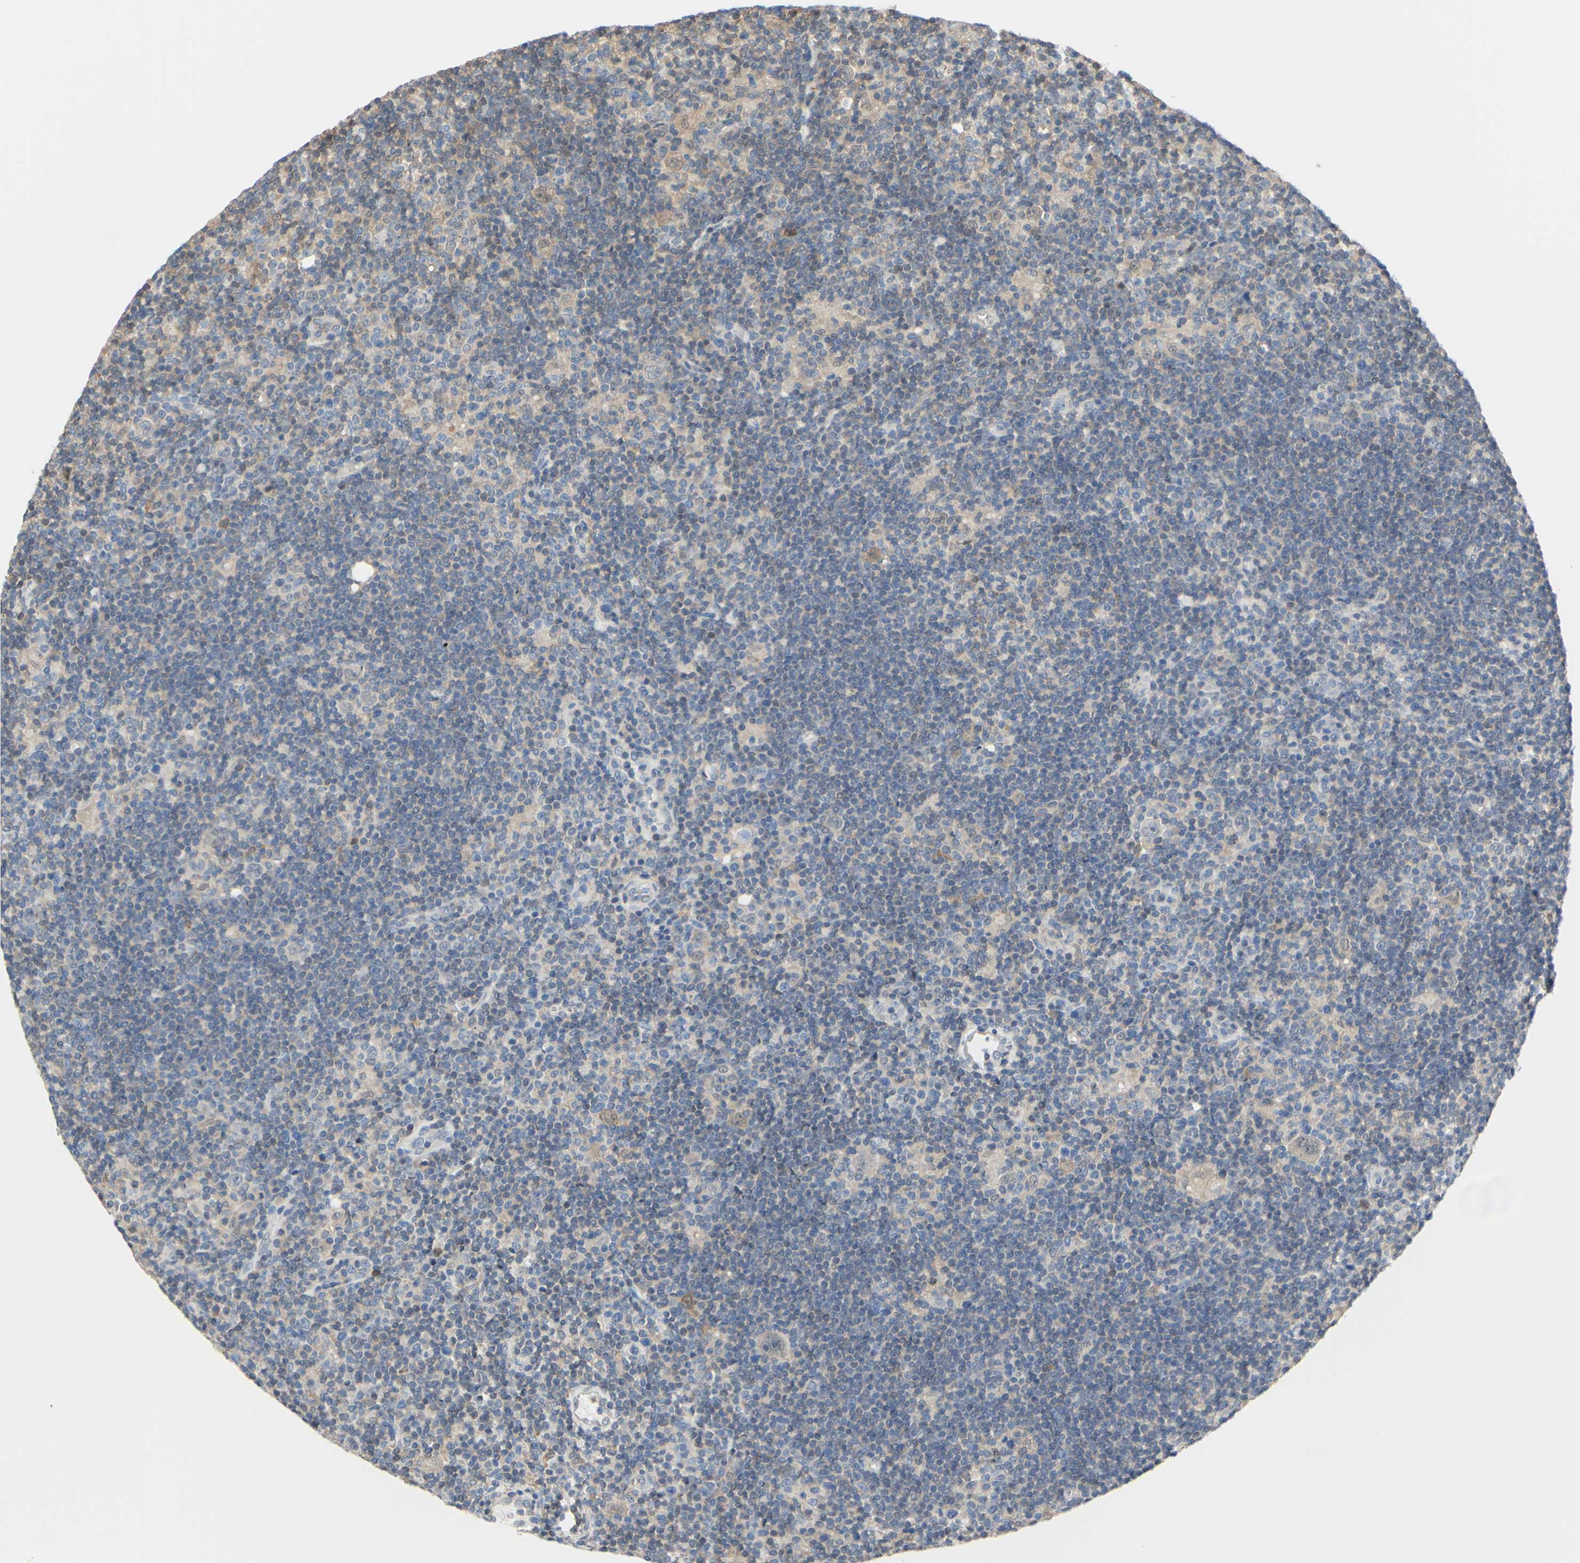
{"staining": {"intensity": "weak", "quantity": ">75%", "location": "cytoplasmic/membranous"}, "tissue": "lymphoma", "cell_type": "Tumor cells", "image_type": "cancer", "snomed": [{"axis": "morphology", "description": "Hodgkin's disease, NOS"}, {"axis": "topography", "description": "Lymph node"}], "caption": "Brown immunohistochemical staining in lymphoma shows weak cytoplasmic/membranous positivity in approximately >75% of tumor cells.", "gene": "UPK3B", "patient": {"sex": "female", "age": 57}}